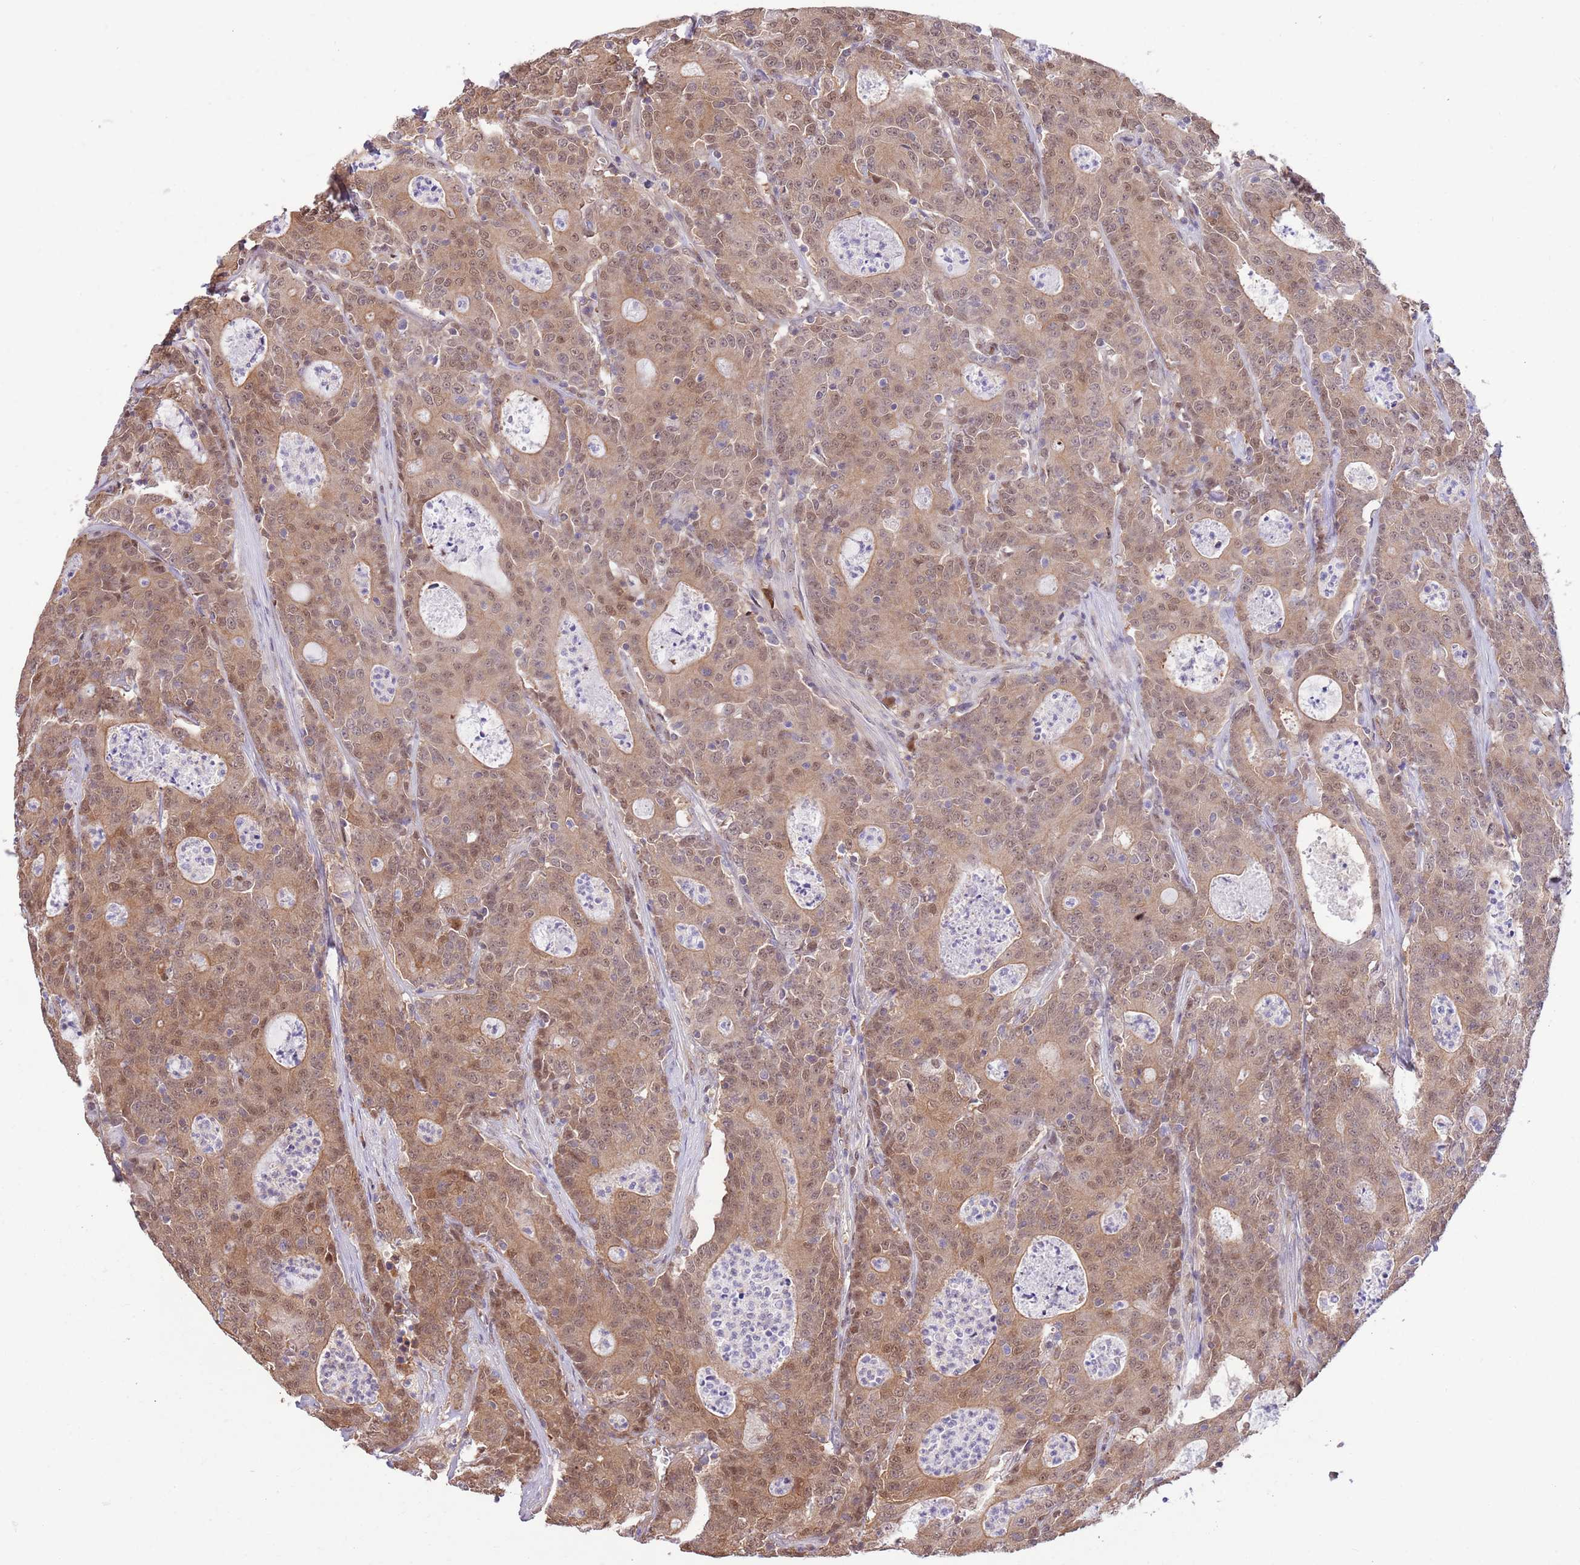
{"staining": {"intensity": "moderate", "quantity": ">75%", "location": "cytoplasmic/membranous,nuclear"}, "tissue": "colorectal cancer", "cell_type": "Tumor cells", "image_type": "cancer", "snomed": [{"axis": "morphology", "description": "Adenocarcinoma, NOS"}, {"axis": "topography", "description": "Colon"}], "caption": "An immunohistochemistry (IHC) micrograph of tumor tissue is shown. Protein staining in brown highlights moderate cytoplasmic/membranous and nuclear positivity in adenocarcinoma (colorectal) within tumor cells.", "gene": "NSFL1C", "patient": {"sex": "male", "age": 83}}